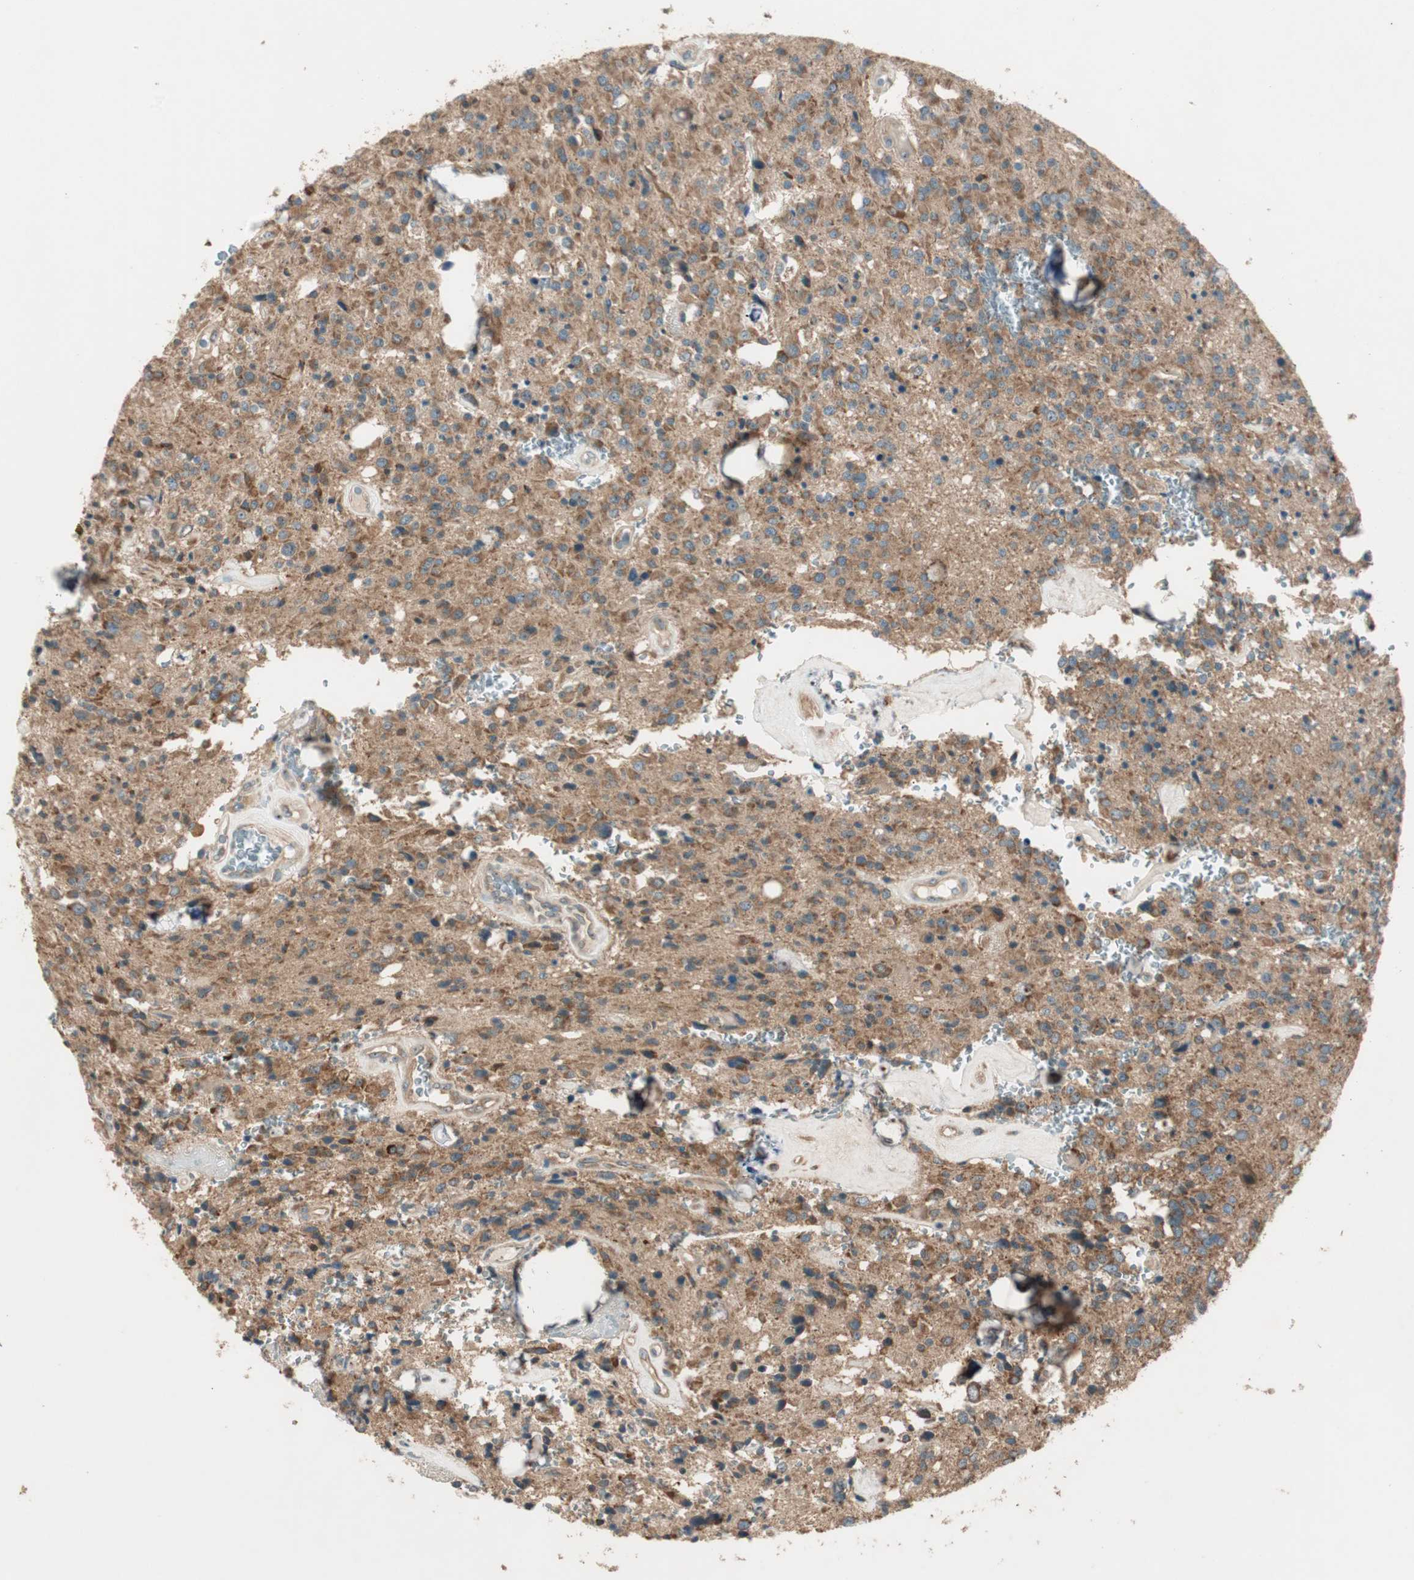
{"staining": {"intensity": "moderate", "quantity": ">75%", "location": "cytoplasmic/membranous"}, "tissue": "glioma", "cell_type": "Tumor cells", "image_type": "cancer", "snomed": [{"axis": "morphology", "description": "Glioma, malignant, Low grade"}, {"axis": "topography", "description": "Brain"}], "caption": "DAB immunohistochemical staining of malignant glioma (low-grade) reveals moderate cytoplasmic/membranous protein expression in approximately >75% of tumor cells.", "gene": "CC2D1A", "patient": {"sex": "male", "age": 58}}